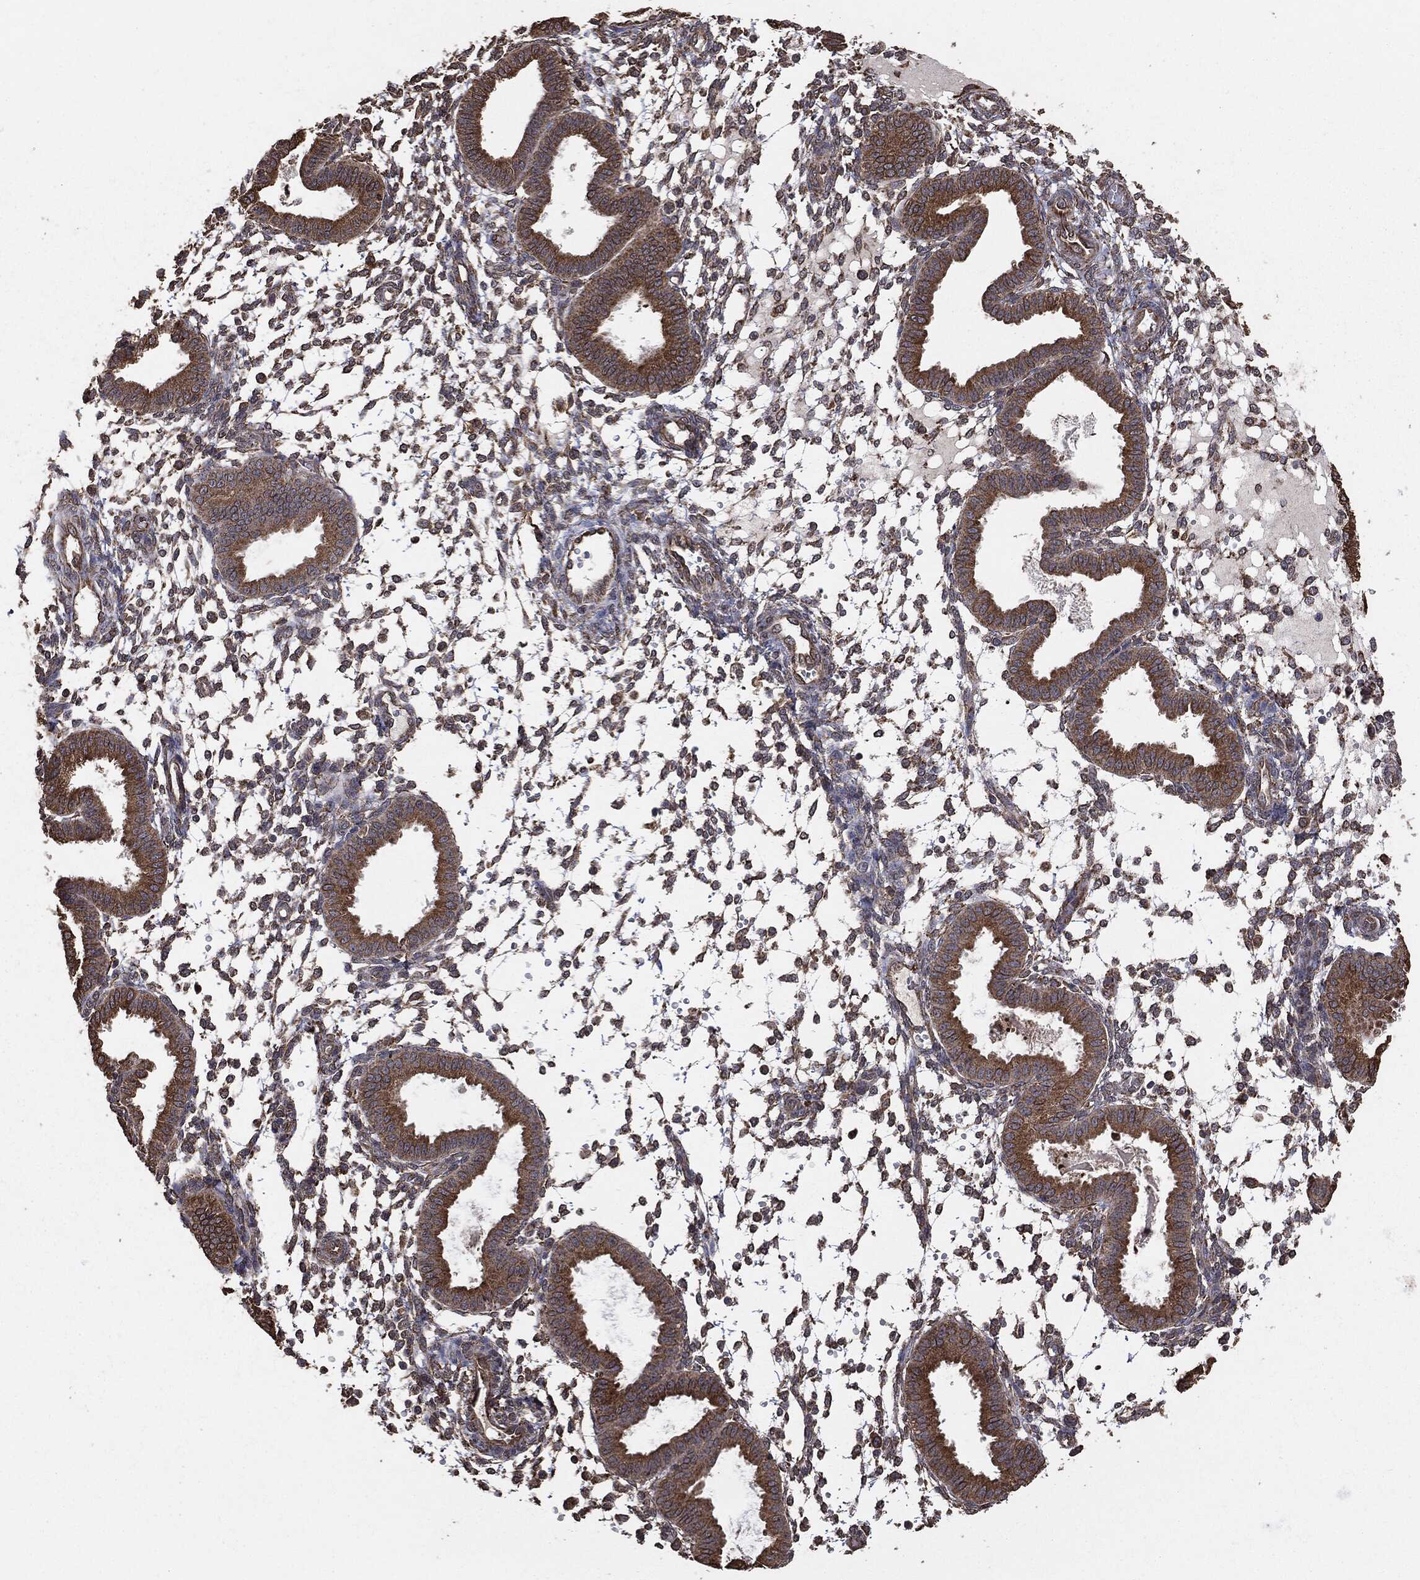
{"staining": {"intensity": "moderate", "quantity": "25%-75%", "location": "cytoplasmic/membranous"}, "tissue": "endometrium", "cell_type": "Cells in endometrial stroma", "image_type": "normal", "snomed": [{"axis": "morphology", "description": "Normal tissue, NOS"}, {"axis": "topography", "description": "Endometrium"}], "caption": "A brown stain shows moderate cytoplasmic/membranous expression of a protein in cells in endometrial stroma of unremarkable endometrium.", "gene": "MTOR", "patient": {"sex": "female", "age": 43}}